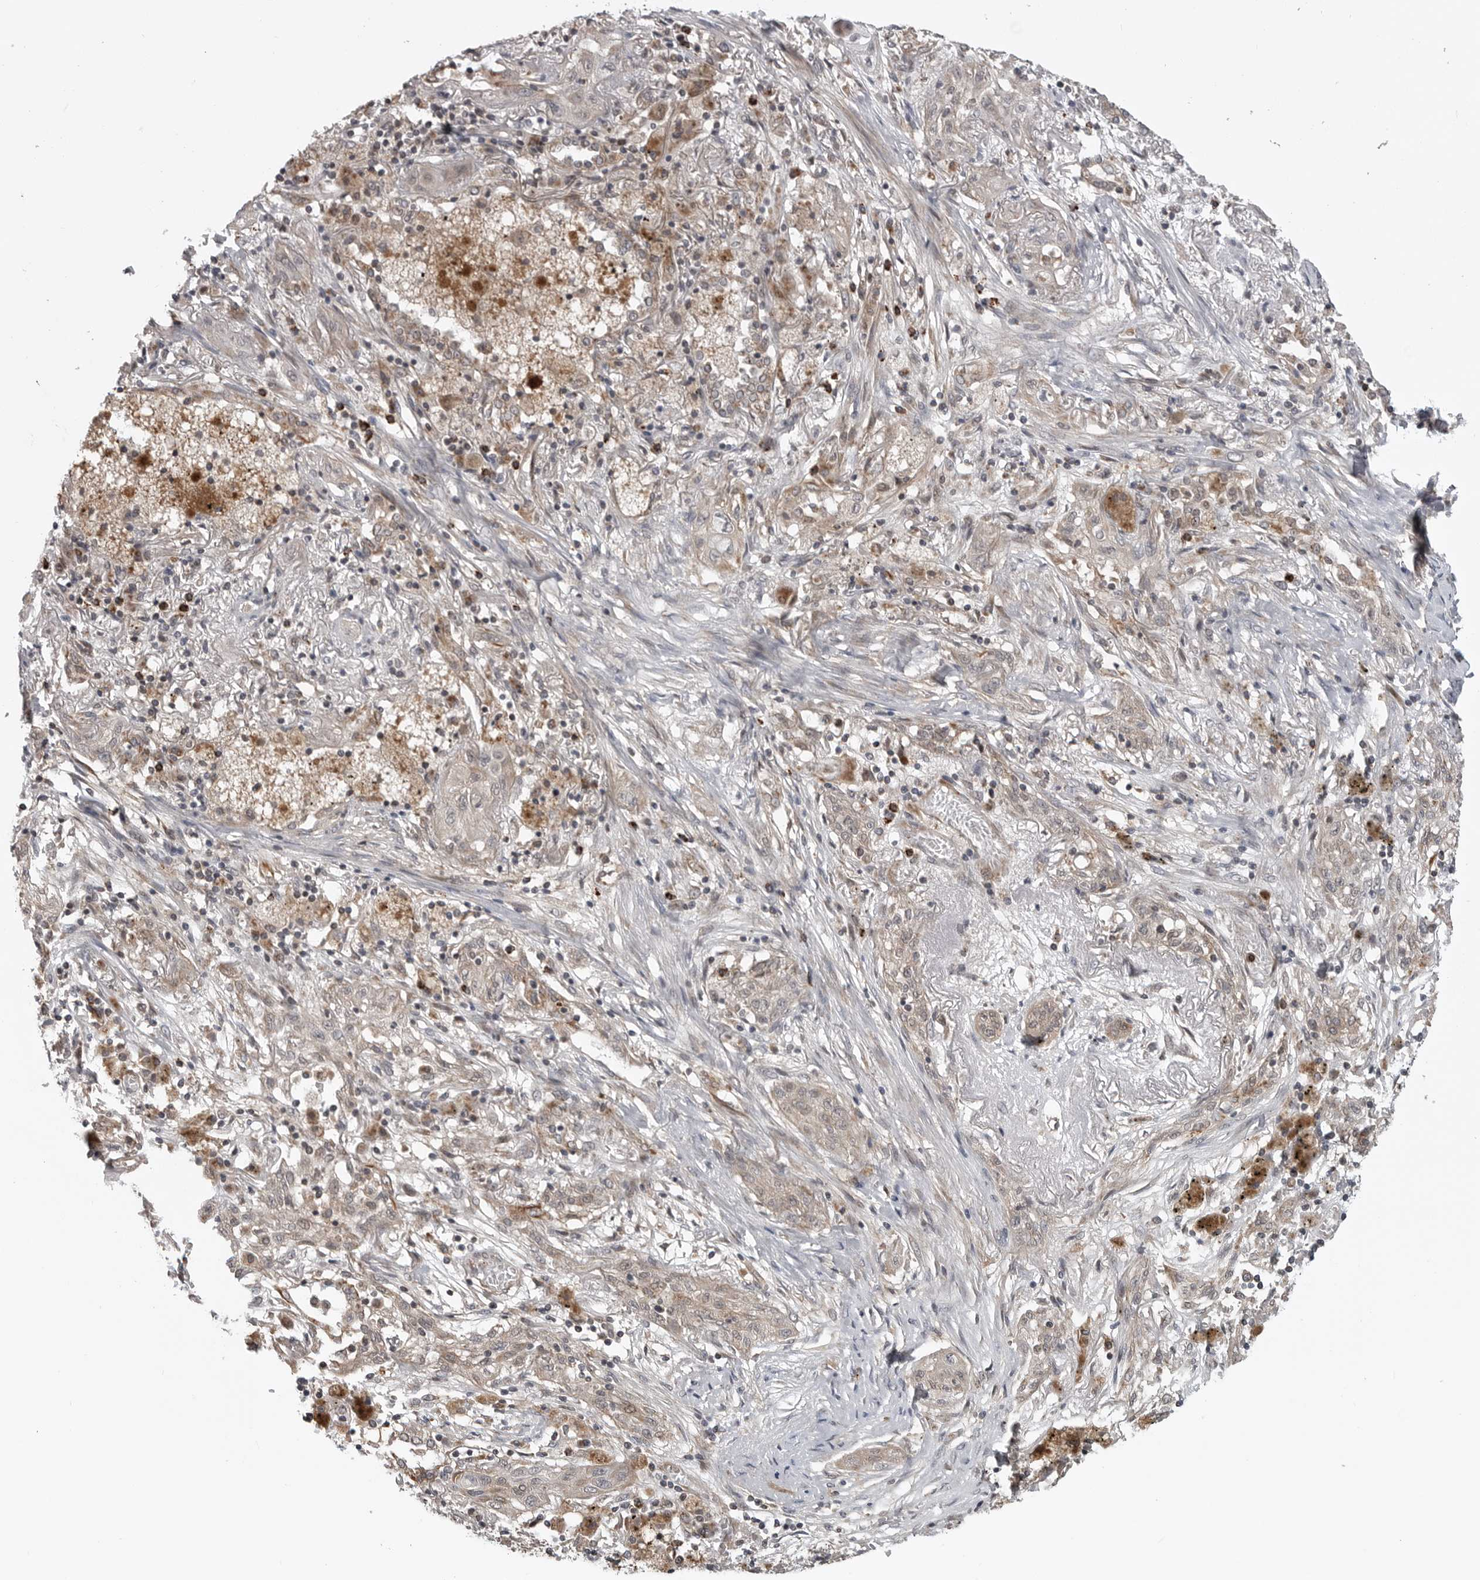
{"staining": {"intensity": "weak", "quantity": "25%-75%", "location": "cytoplasmic/membranous"}, "tissue": "lung cancer", "cell_type": "Tumor cells", "image_type": "cancer", "snomed": [{"axis": "morphology", "description": "Squamous cell carcinoma, NOS"}, {"axis": "topography", "description": "Lung"}], "caption": "IHC staining of lung squamous cell carcinoma, which demonstrates low levels of weak cytoplasmic/membranous expression in approximately 25%-75% of tumor cells indicating weak cytoplasmic/membranous protein positivity. The staining was performed using DAB (brown) for protein detection and nuclei were counterstained in hematoxylin (blue).", "gene": "FAAP100", "patient": {"sex": "female", "age": 47}}